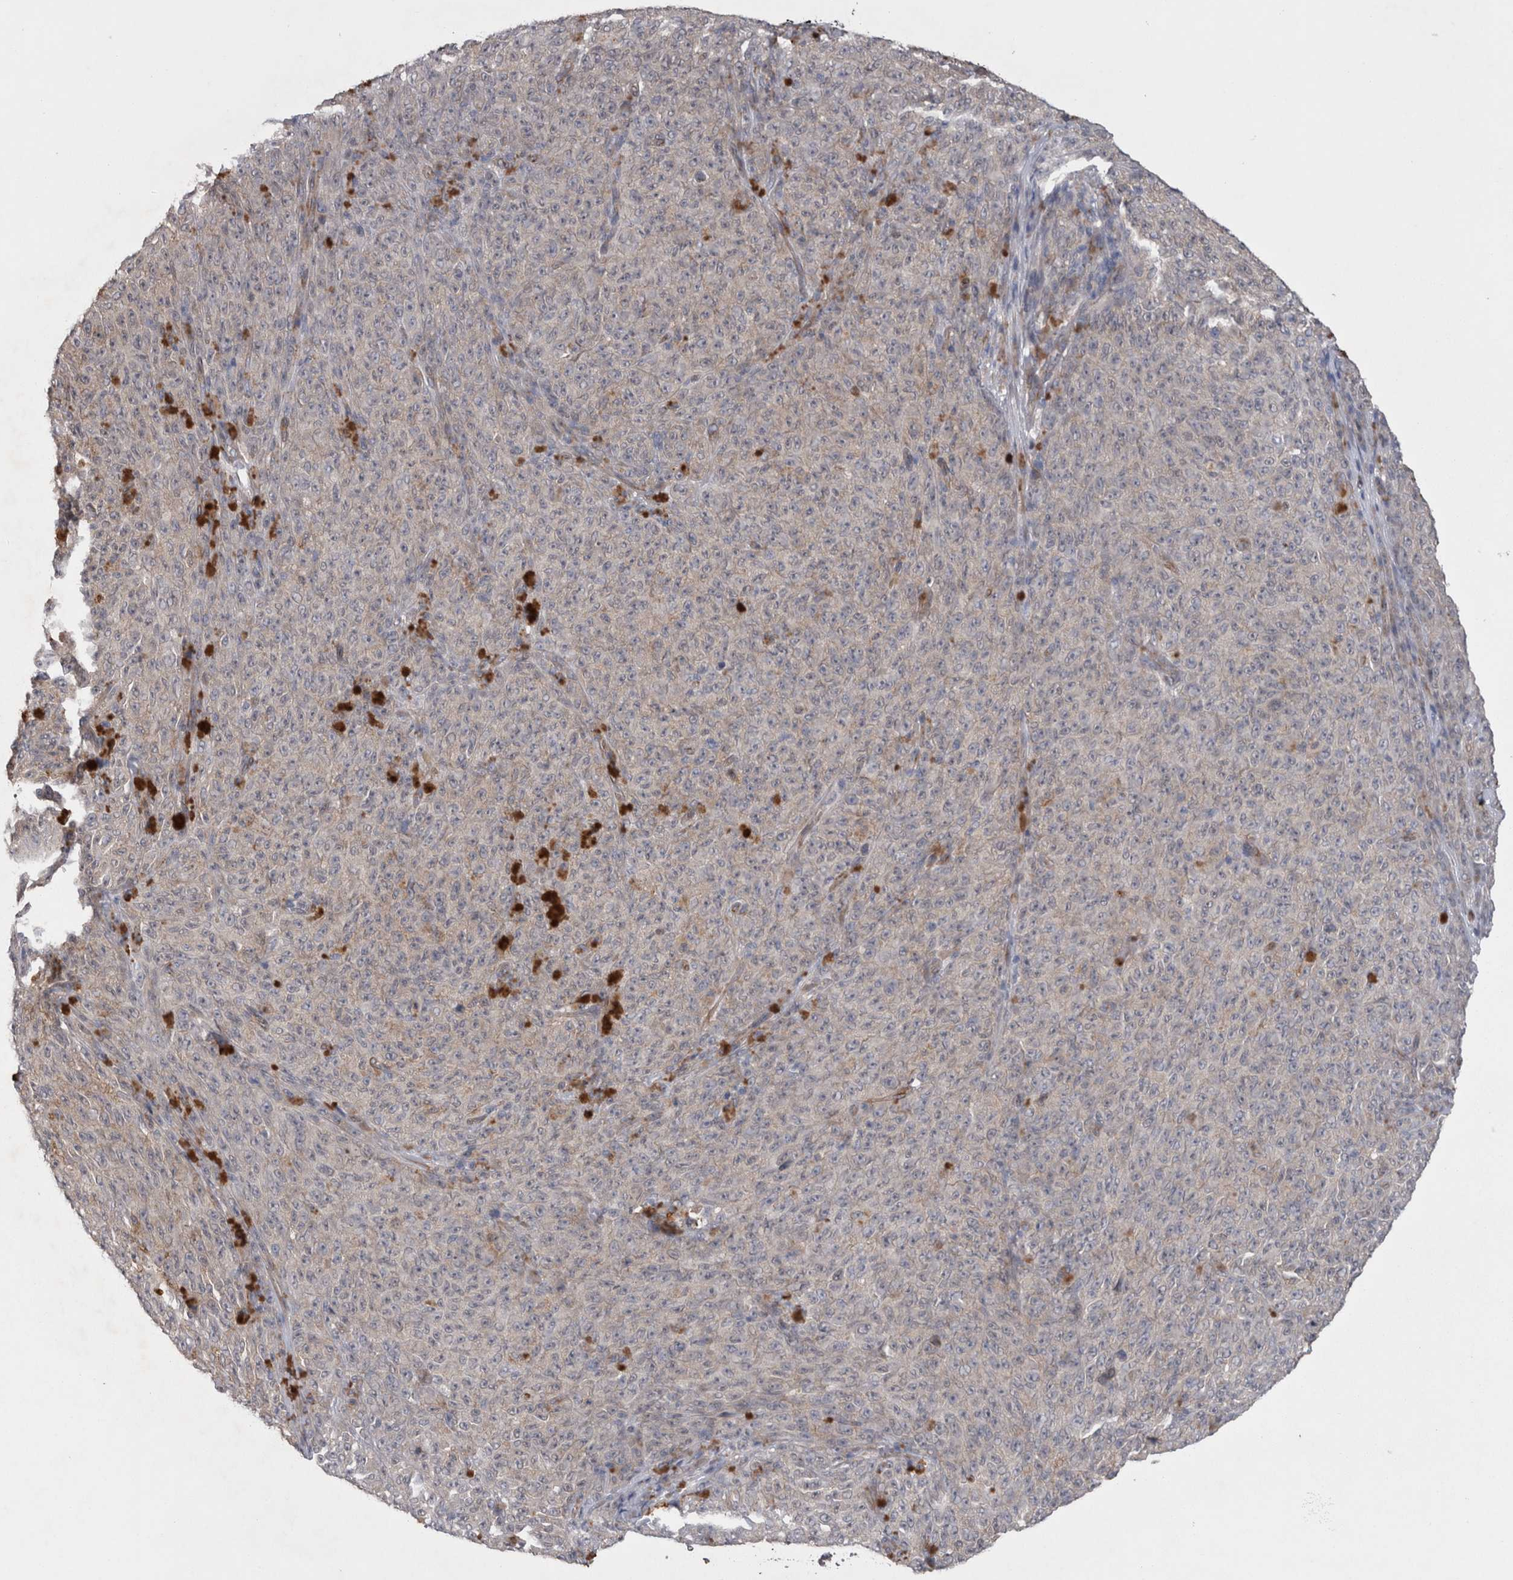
{"staining": {"intensity": "negative", "quantity": "none", "location": "none"}, "tissue": "melanoma", "cell_type": "Tumor cells", "image_type": "cancer", "snomed": [{"axis": "morphology", "description": "Malignant melanoma, NOS"}, {"axis": "topography", "description": "Skin"}], "caption": "IHC of human malignant melanoma reveals no positivity in tumor cells.", "gene": "DDX6", "patient": {"sex": "female", "age": 82}}